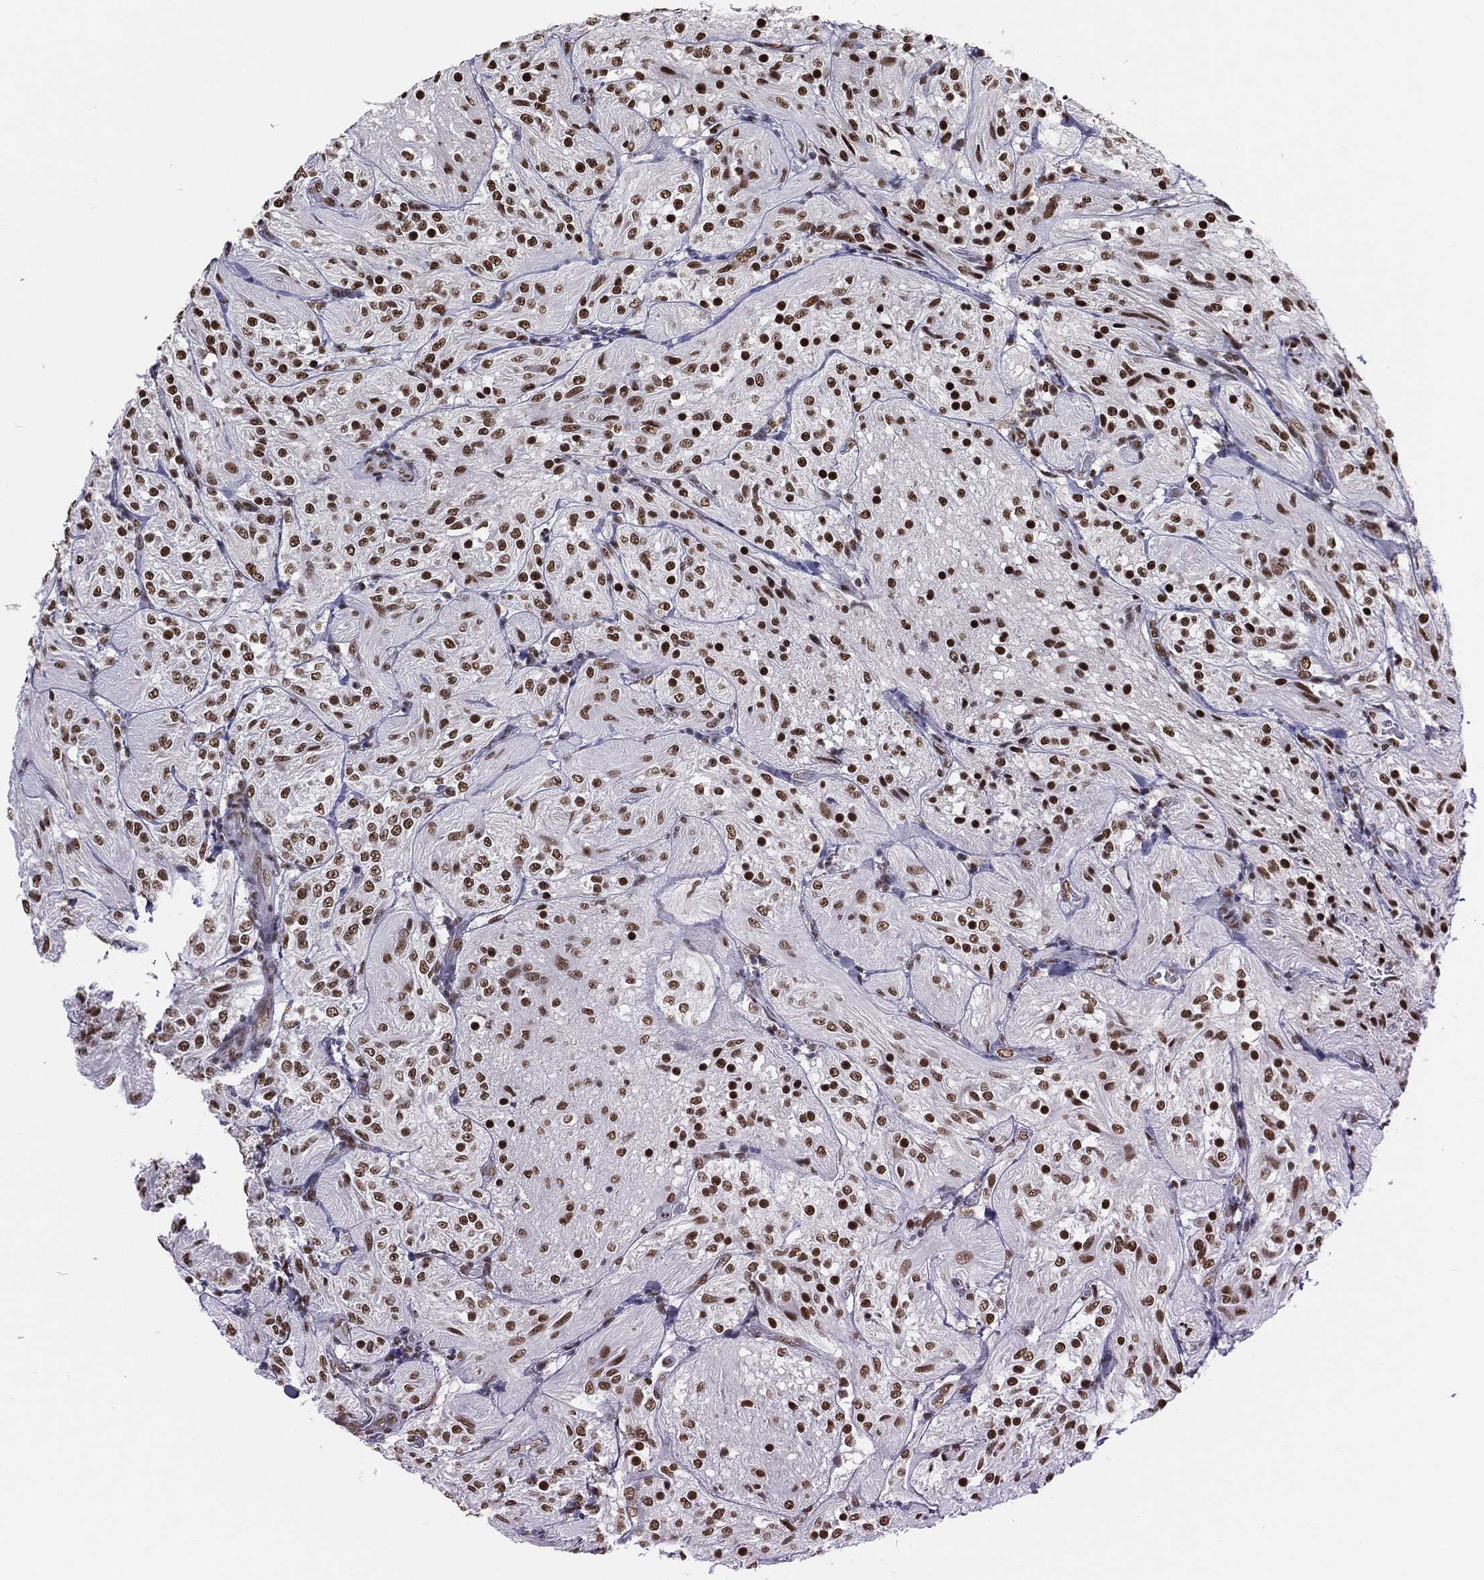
{"staining": {"intensity": "strong", "quantity": ">75%", "location": "nuclear"}, "tissue": "glioma", "cell_type": "Tumor cells", "image_type": "cancer", "snomed": [{"axis": "morphology", "description": "Glioma, malignant, Low grade"}, {"axis": "topography", "description": "Brain"}], "caption": "Immunohistochemistry photomicrograph of neoplastic tissue: human malignant glioma (low-grade) stained using immunohistochemistry displays high levels of strong protein expression localized specifically in the nuclear of tumor cells, appearing as a nuclear brown color.", "gene": "ZNF7", "patient": {"sex": "male", "age": 3}}